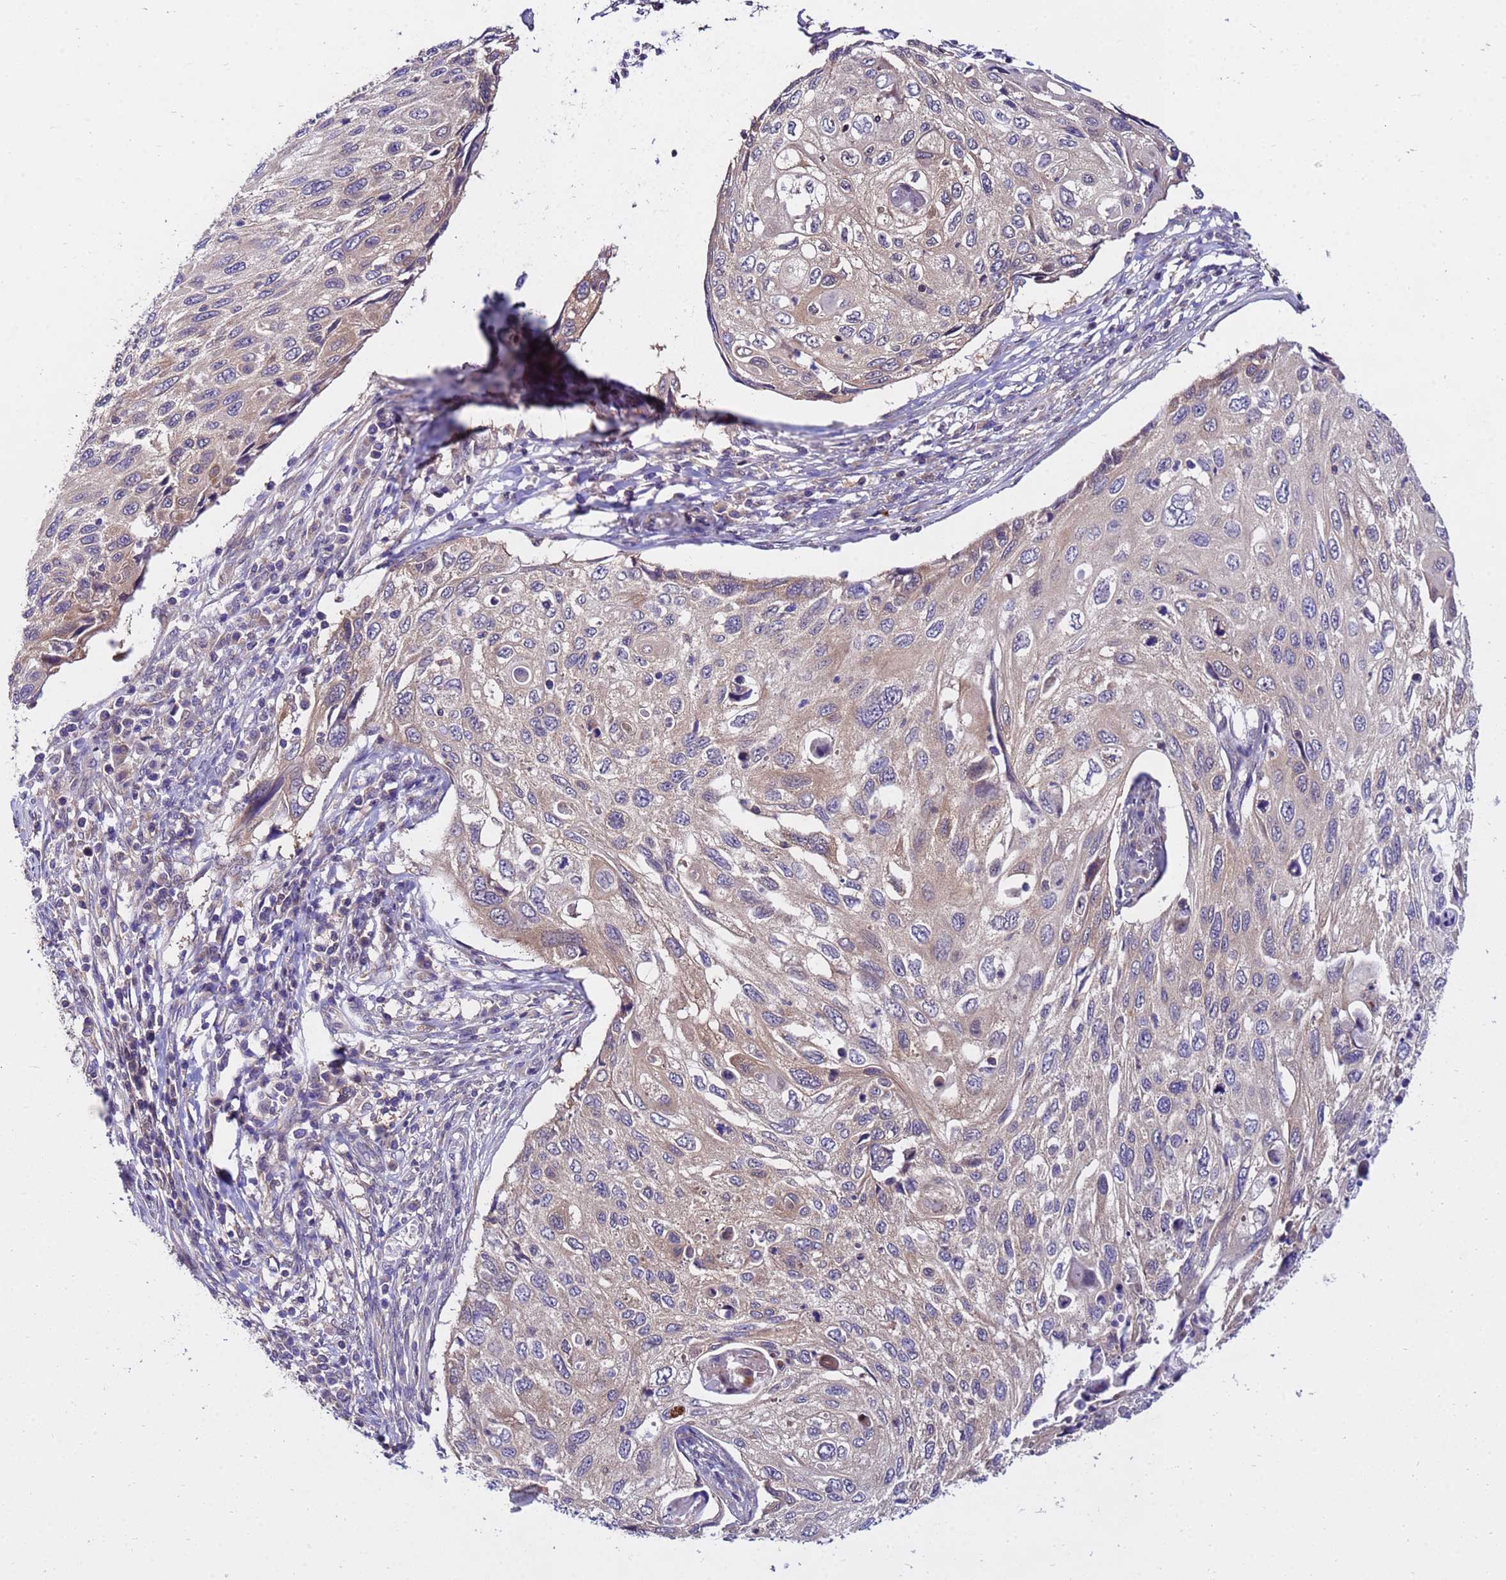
{"staining": {"intensity": "weak", "quantity": "<25%", "location": "cytoplasmic/membranous"}, "tissue": "cervical cancer", "cell_type": "Tumor cells", "image_type": "cancer", "snomed": [{"axis": "morphology", "description": "Squamous cell carcinoma, NOS"}, {"axis": "topography", "description": "Cervix"}], "caption": "This histopathology image is of squamous cell carcinoma (cervical) stained with IHC to label a protein in brown with the nuclei are counter-stained blue. There is no positivity in tumor cells. Nuclei are stained in blue.", "gene": "GET3", "patient": {"sex": "female", "age": 70}}